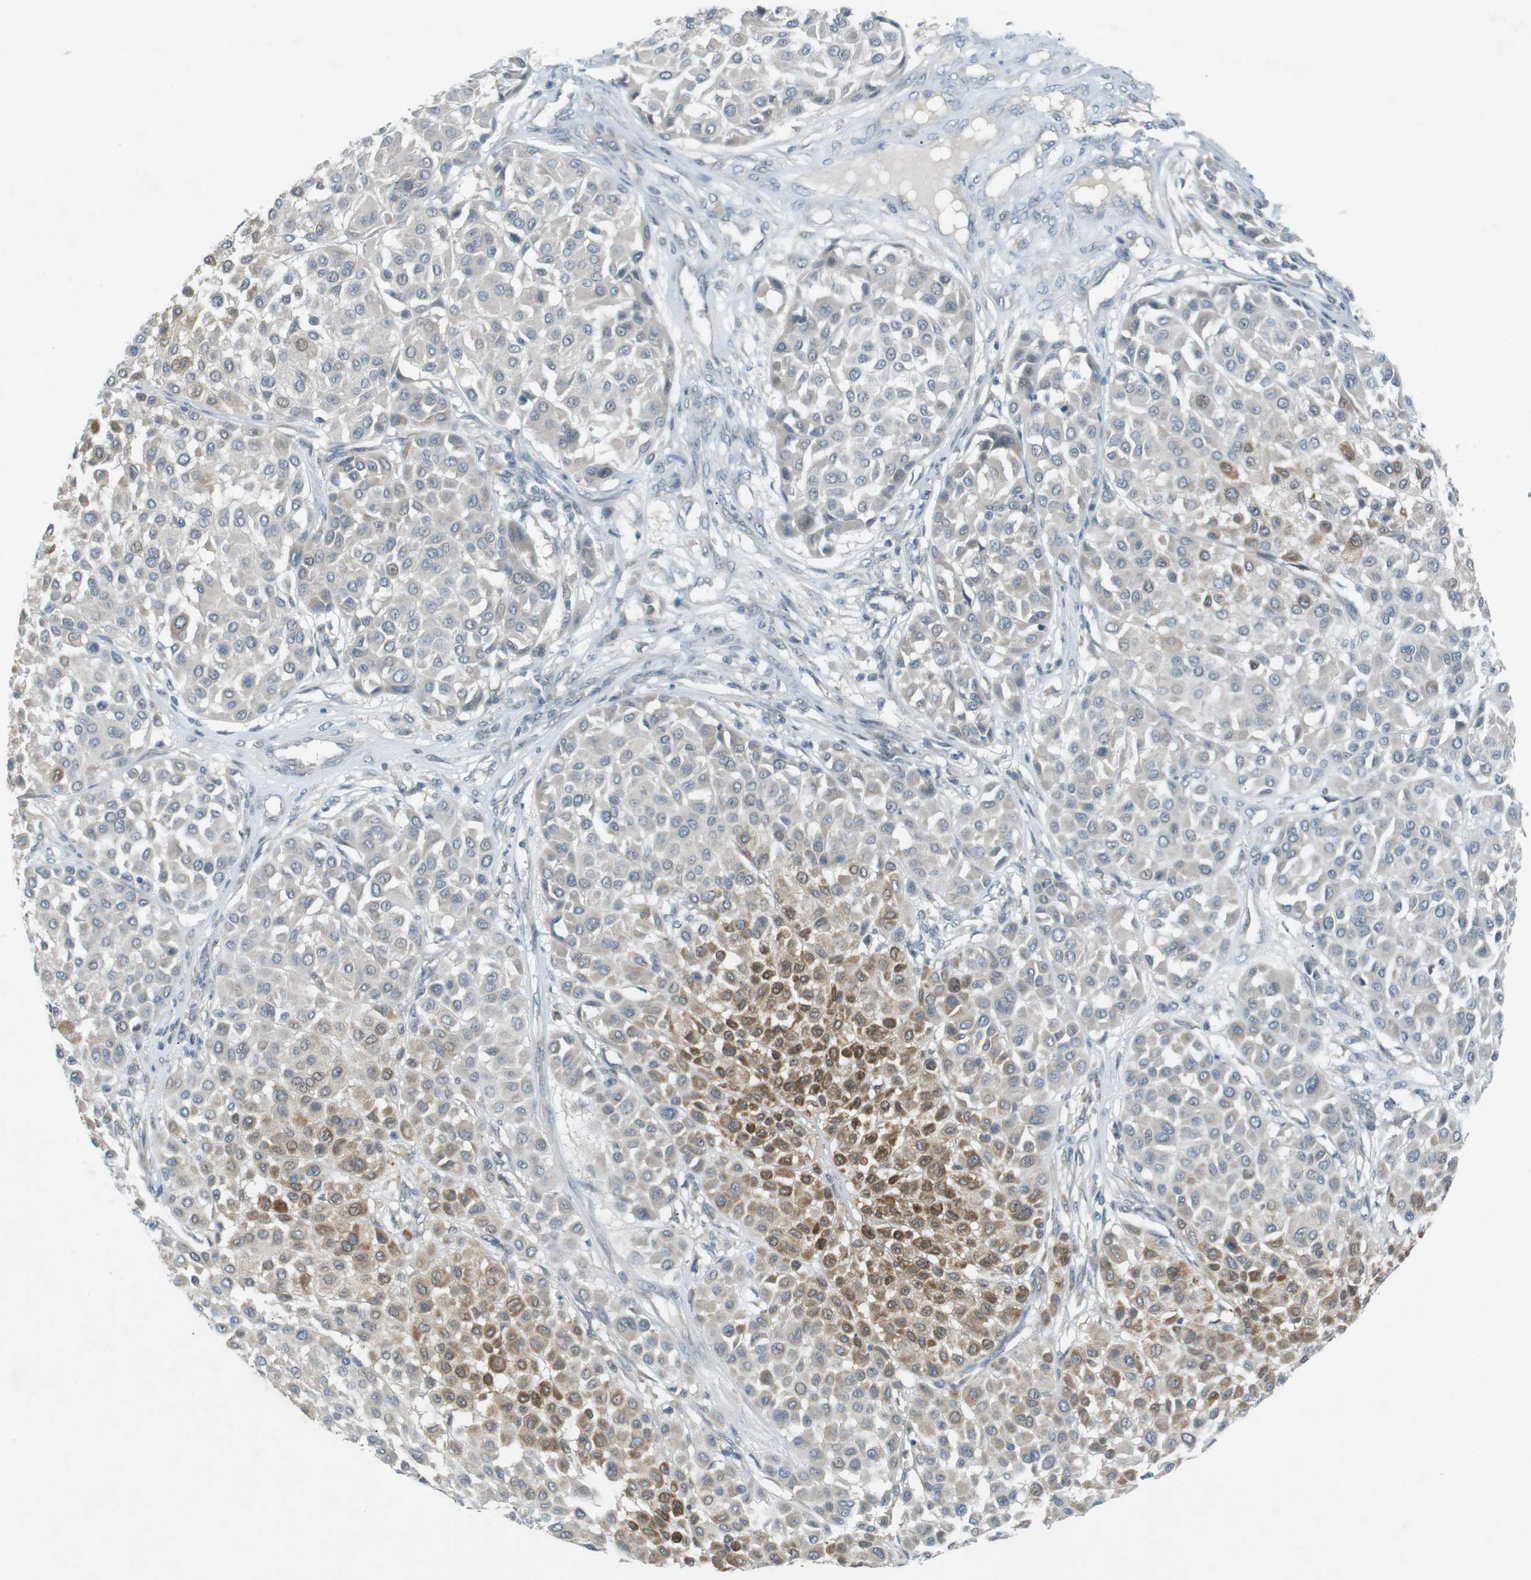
{"staining": {"intensity": "moderate", "quantity": "<25%", "location": "cytoplasmic/membranous"}, "tissue": "melanoma", "cell_type": "Tumor cells", "image_type": "cancer", "snomed": [{"axis": "morphology", "description": "Malignant melanoma, Metastatic site"}, {"axis": "topography", "description": "Soft tissue"}], "caption": "DAB (3,3'-diaminobenzidine) immunohistochemical staining of malignant melanoma (metastatic site) reveals moderate cytoplasmic/membranous protein staining in approximately <25% of tumor cells.", "gene": "RTN3", "patient": {"sex": "male", "age": 41}}